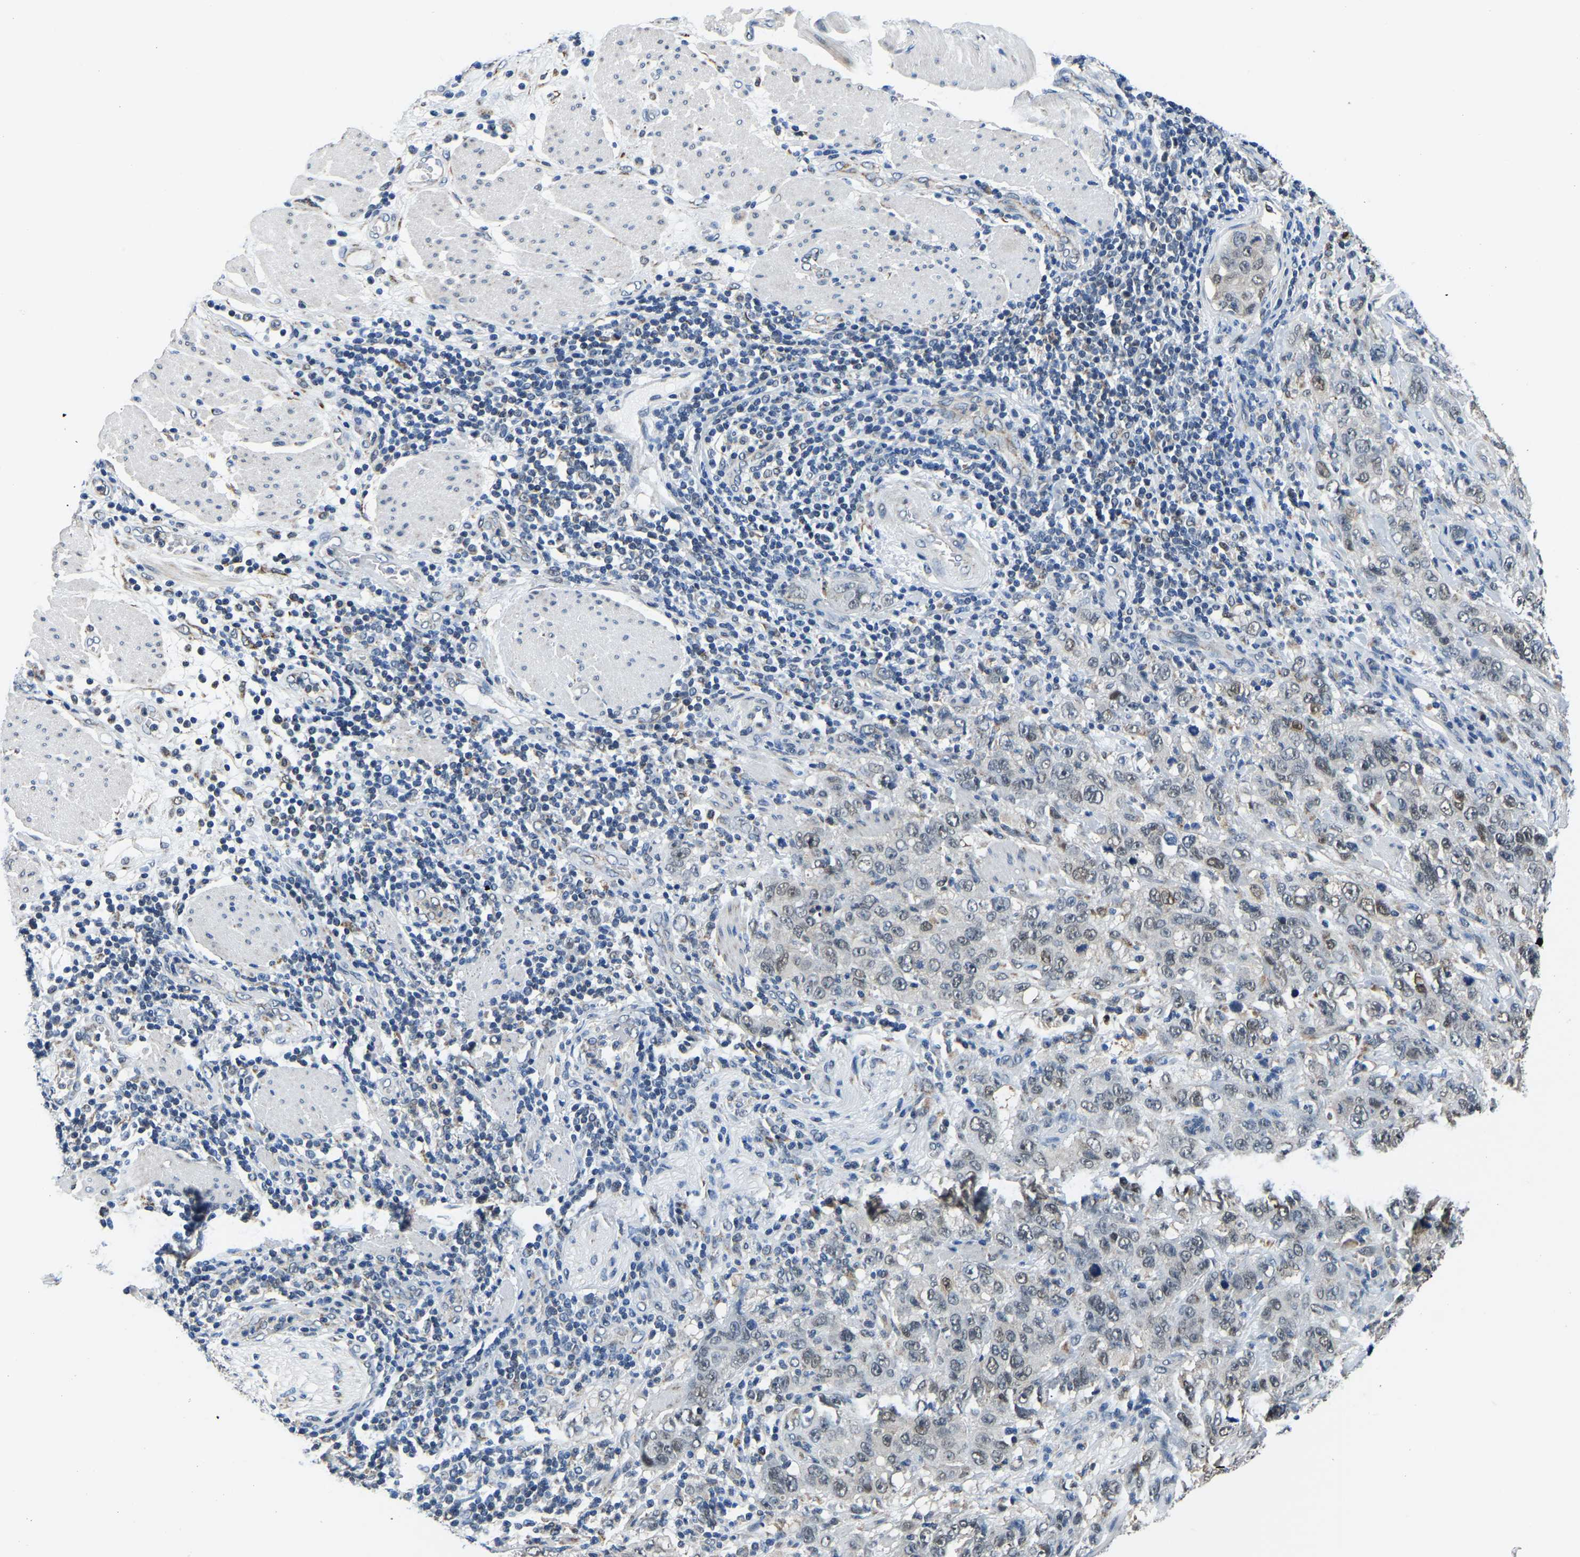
{"staining": {"intensity": "weak", "quantity": "25%-75%", "location": "nuclear"}, "tissue": "stomach cancer", "cell_type": "Tumor cells", "image_type": "cancer", "snomed": [{"axis": "morphology", "description": "Adenocarcinoma, NOS"}, {"axis": "topography", "description": "Stomach"}], "caption": "The immunohistochemical stain shows weak nuclear staining in tumor cells of stomach adenocarcinoma tissue. (Brightfield microscopy of DAB IHC at high magnification).", "gene": "BNIP3L", "patient": {"sex": "male", "age": 48}}